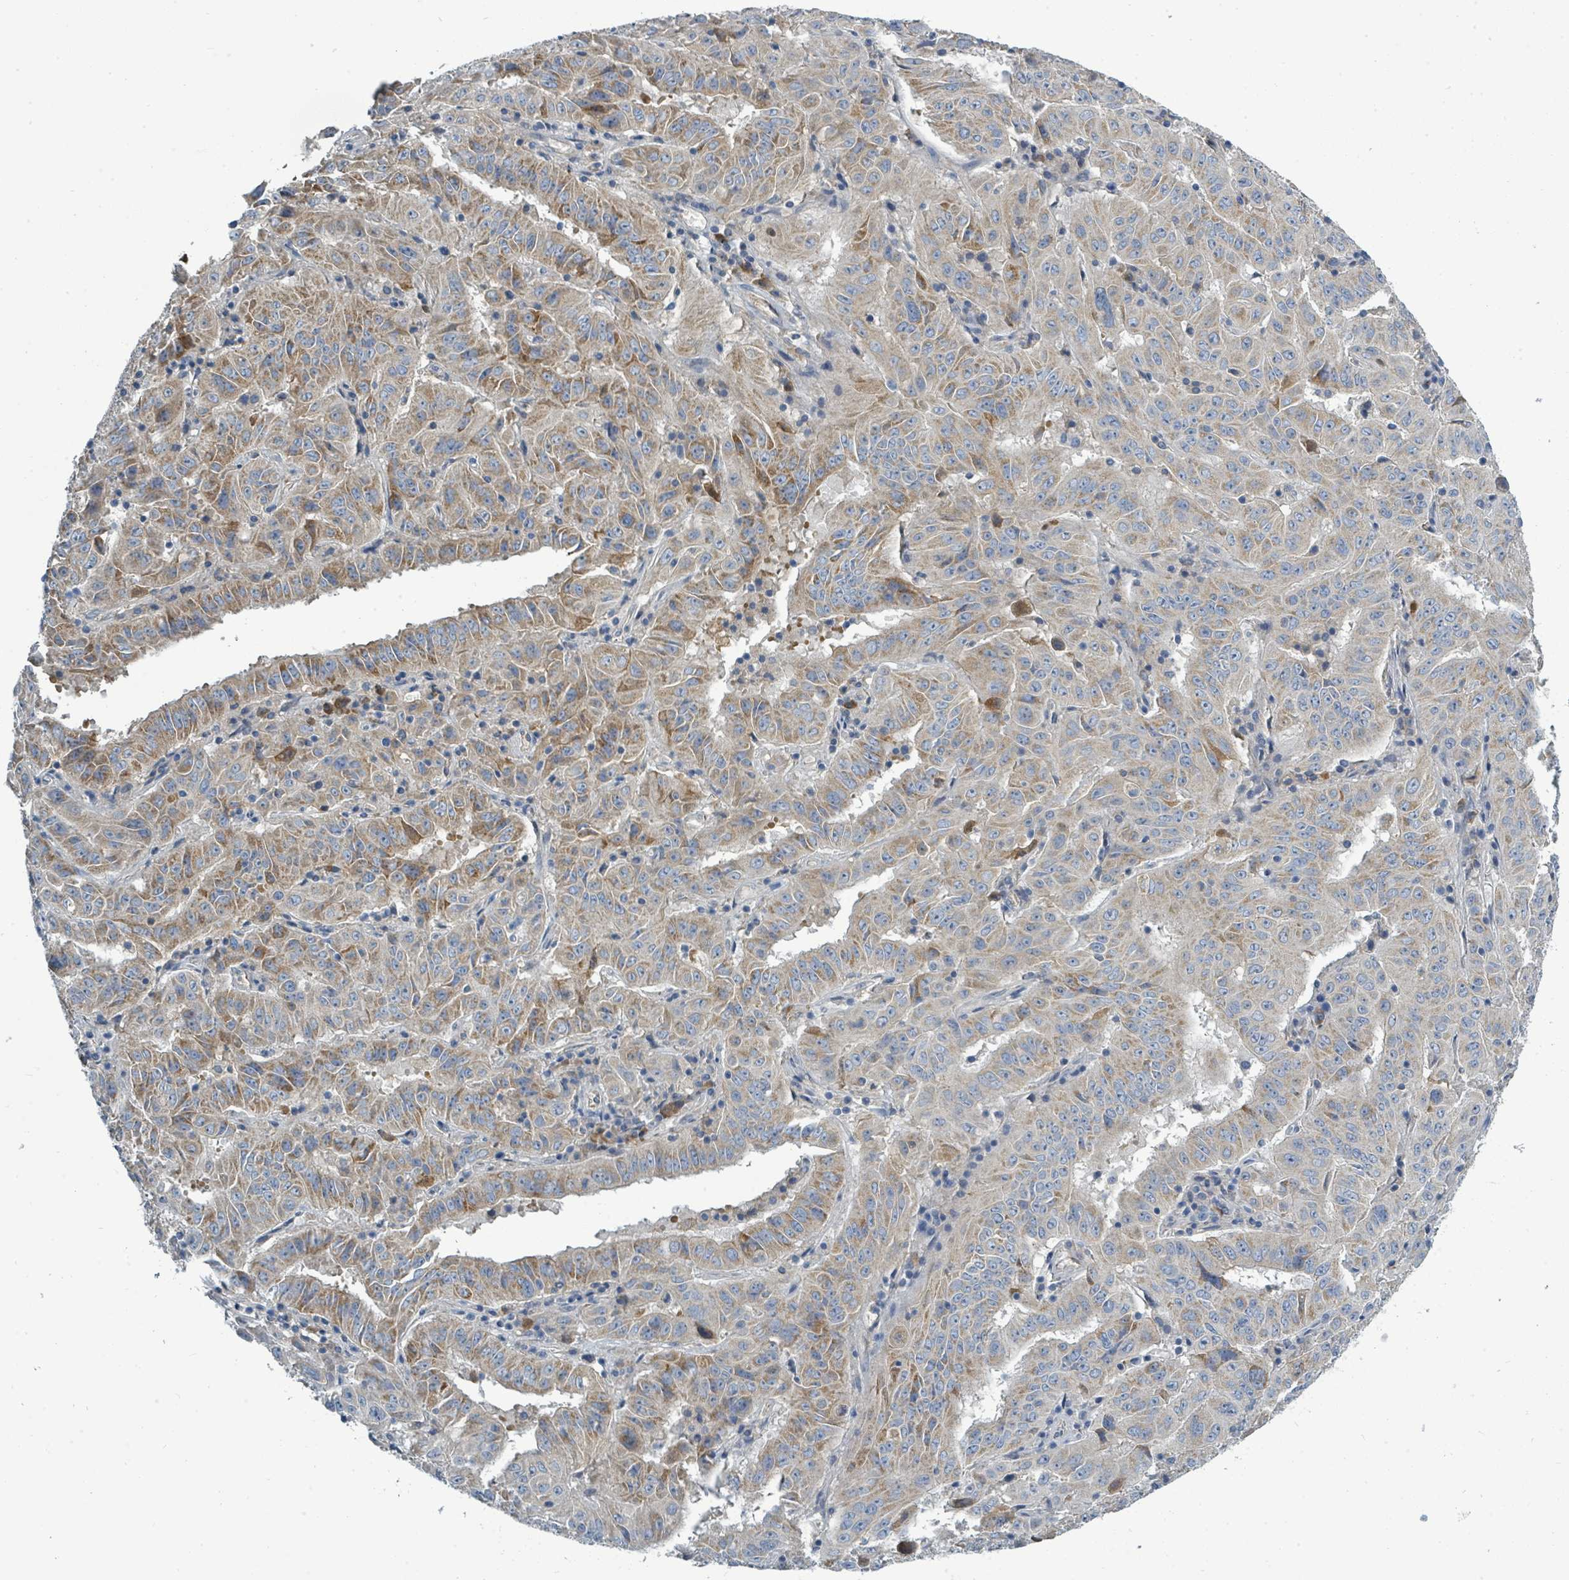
{"staining": {"intensity": "moderate", "quantity": "<25%", "location": "cytoplasmic/membranous"}, "tissue": "pancreatic cancer", "cell_type": "Tumor cells", "image_type": "cancer", "snomed": [{"axis": "morphology", "description": "Adenocarcinoma, NOS"}, {"axis": "topography", "description": "Pancreas"}], "caption": "Human pancreatic cancer stained with a brown dye shows moderate cytoplasmic/membranous positive positivity in approximately <25% of tumor cells.", "gene": "SLC25A23", "patient": {"sex": "male", "age": 63}}